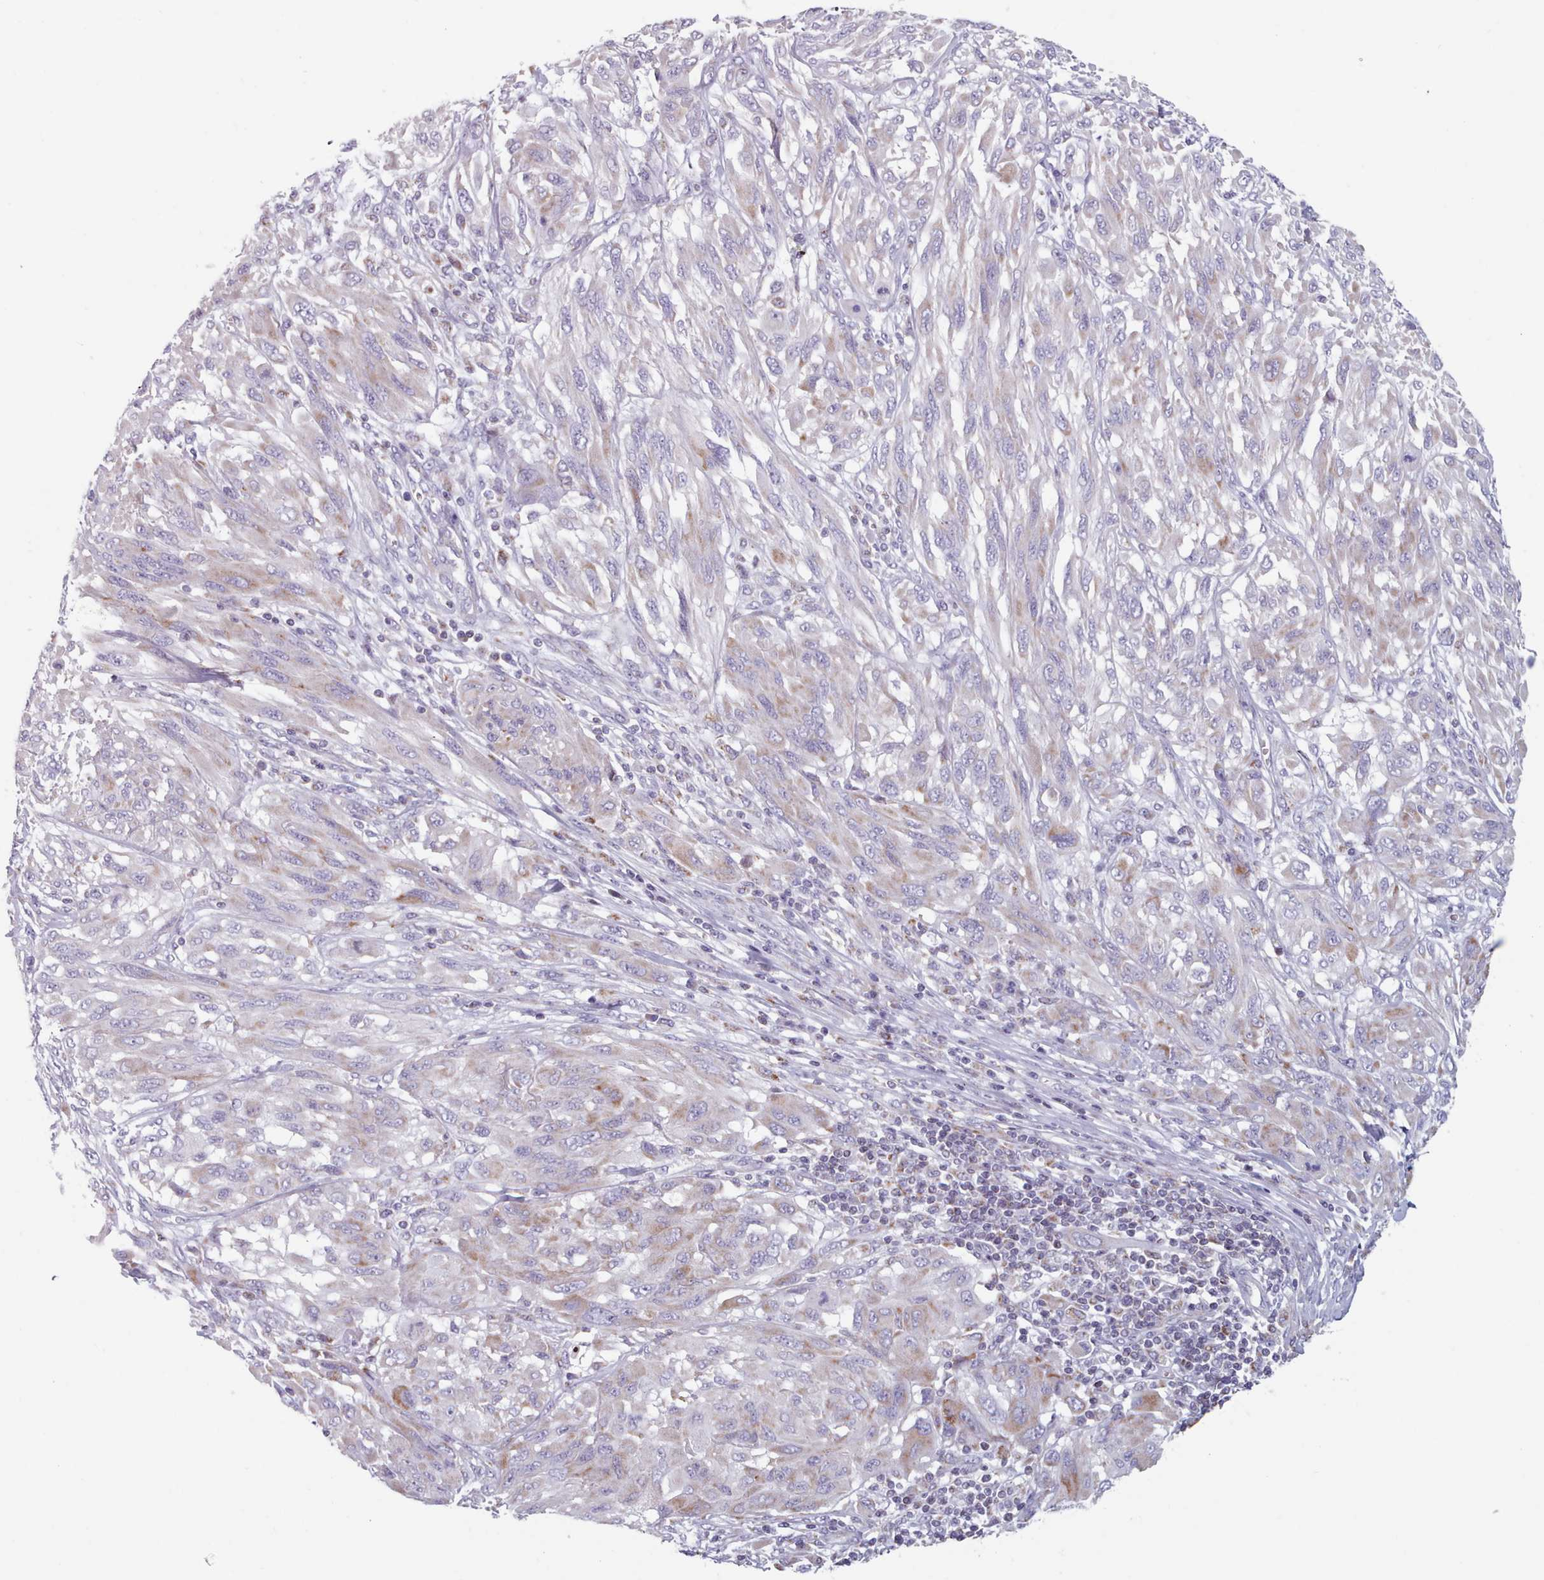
{"staining": {"intensity": "weak", "quantity": "25%-75%", "location": "cytoplasmic/membranous"}, "tissue": "melanoma", "cell_type": "Tumor cells", "image_type": "cancer", "snomed": [{"axis": "morphology", "description": "Malignant melanoma, NOS"}, {"axis": "topography", "description": "Skin"}], "caption": "Brown immunohistochemical staining in melanoma demonstrates weak cytoplasmic/membranous staining in about 25%-75% of tumor cells. The protein of interest is stained brown, and the nuclei are stained in blue (DAB (3,3'-diaminobenzidine) IHC with brightfield microscopy, high magnification).", "gene": "FAM170B", "patient": {"sex": "female", "age": 91}}